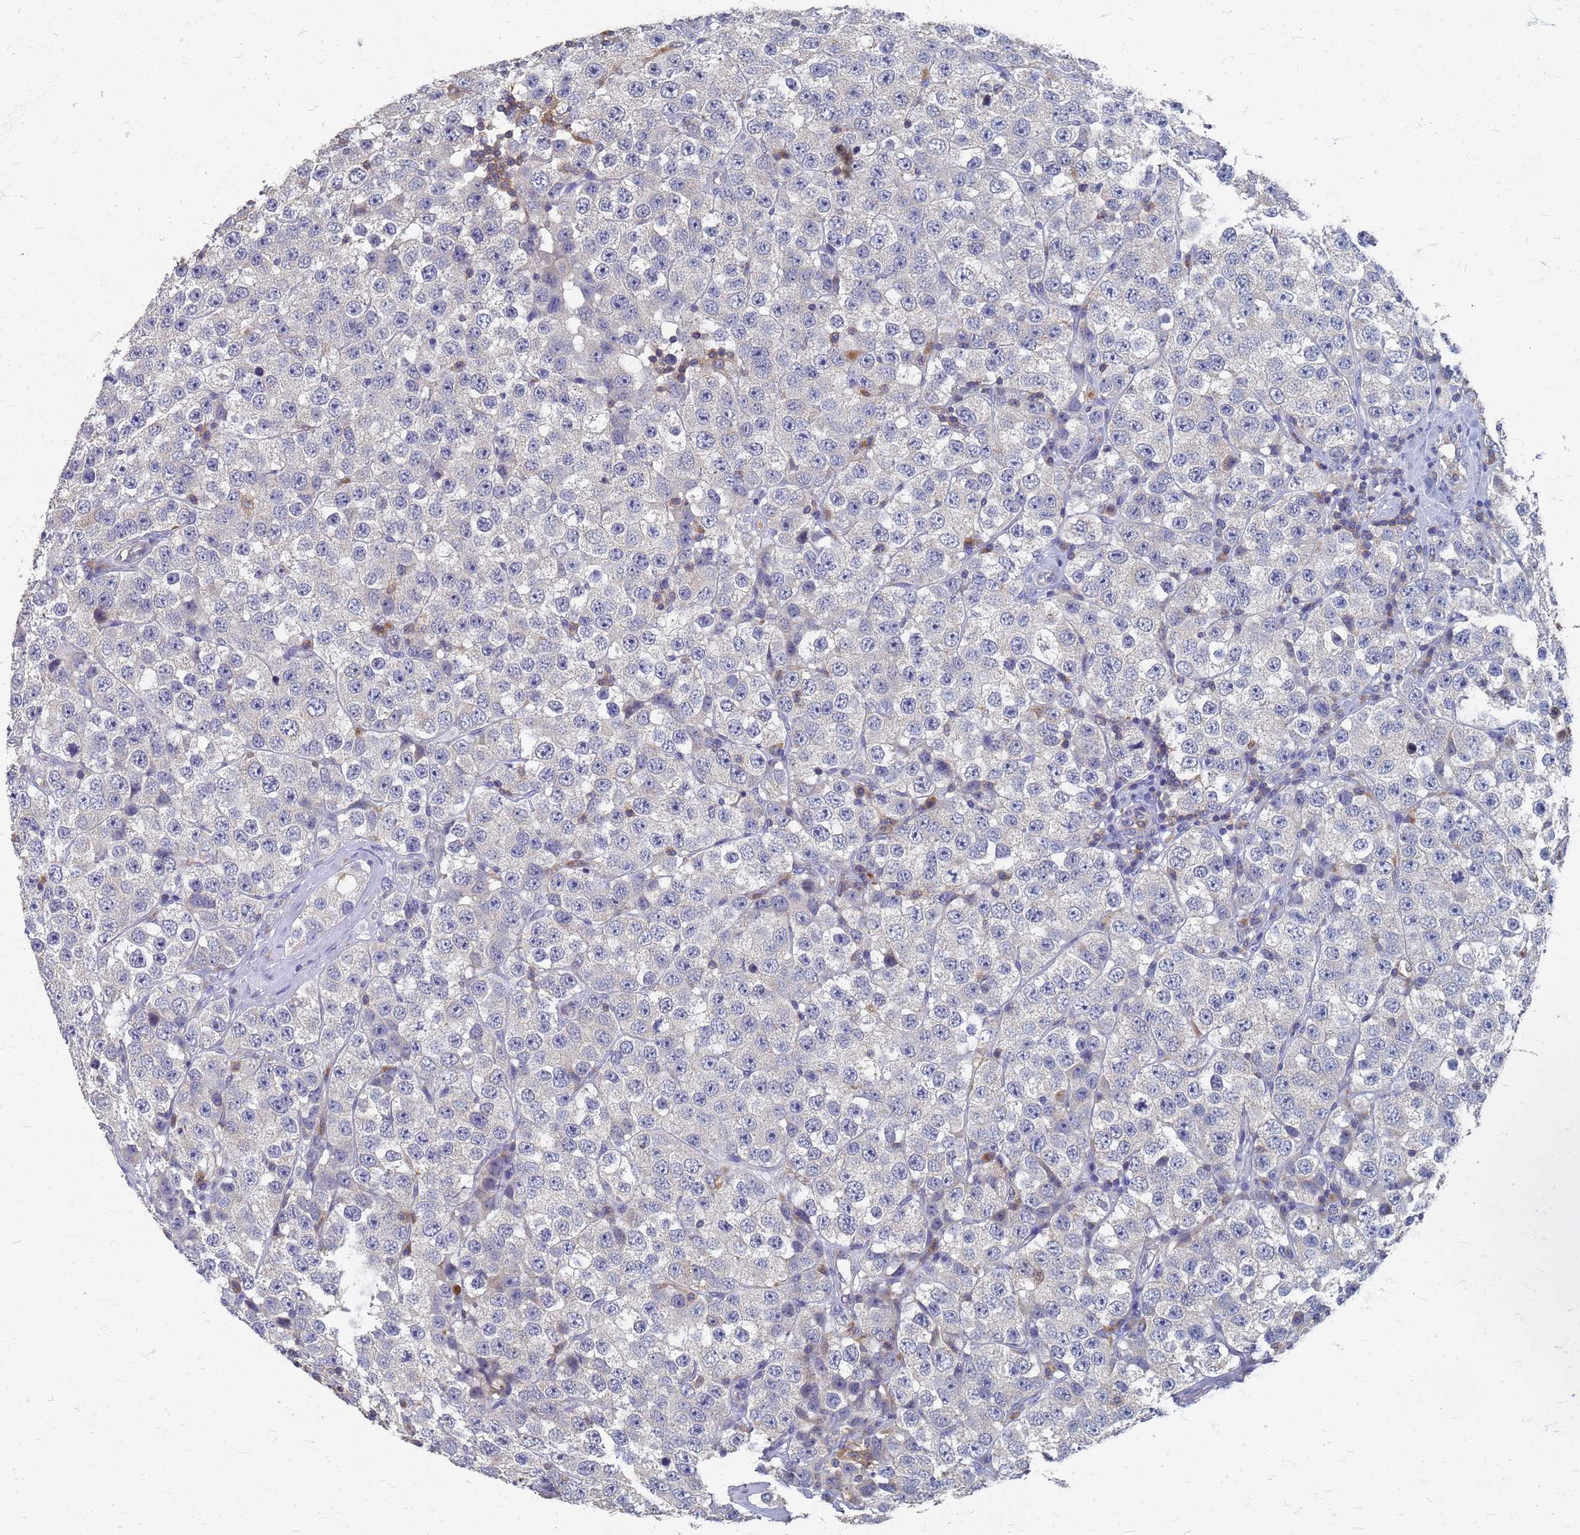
{"staining": {"intensity": "negative", "quantity": "none", "location": "none"}, "tissue": "testis cancer", "cell_type": "Tumor cells", "image_type": "cancer", "snomed": [{"axis": "morphology", "description": "Seminoma, NOS"}, {"axis": "topography", "description": "Testis"}], "caption": "High magnification brightfield microscopy of testis cancer (seminoma) stained with DAB (brown) and counterstained with hematoxylin (blue): tumor cells show no significant positivity. Nuclei are stained in blue.", "gene": "KRCC1", "patient": {"sex": "male", "age": 28}}